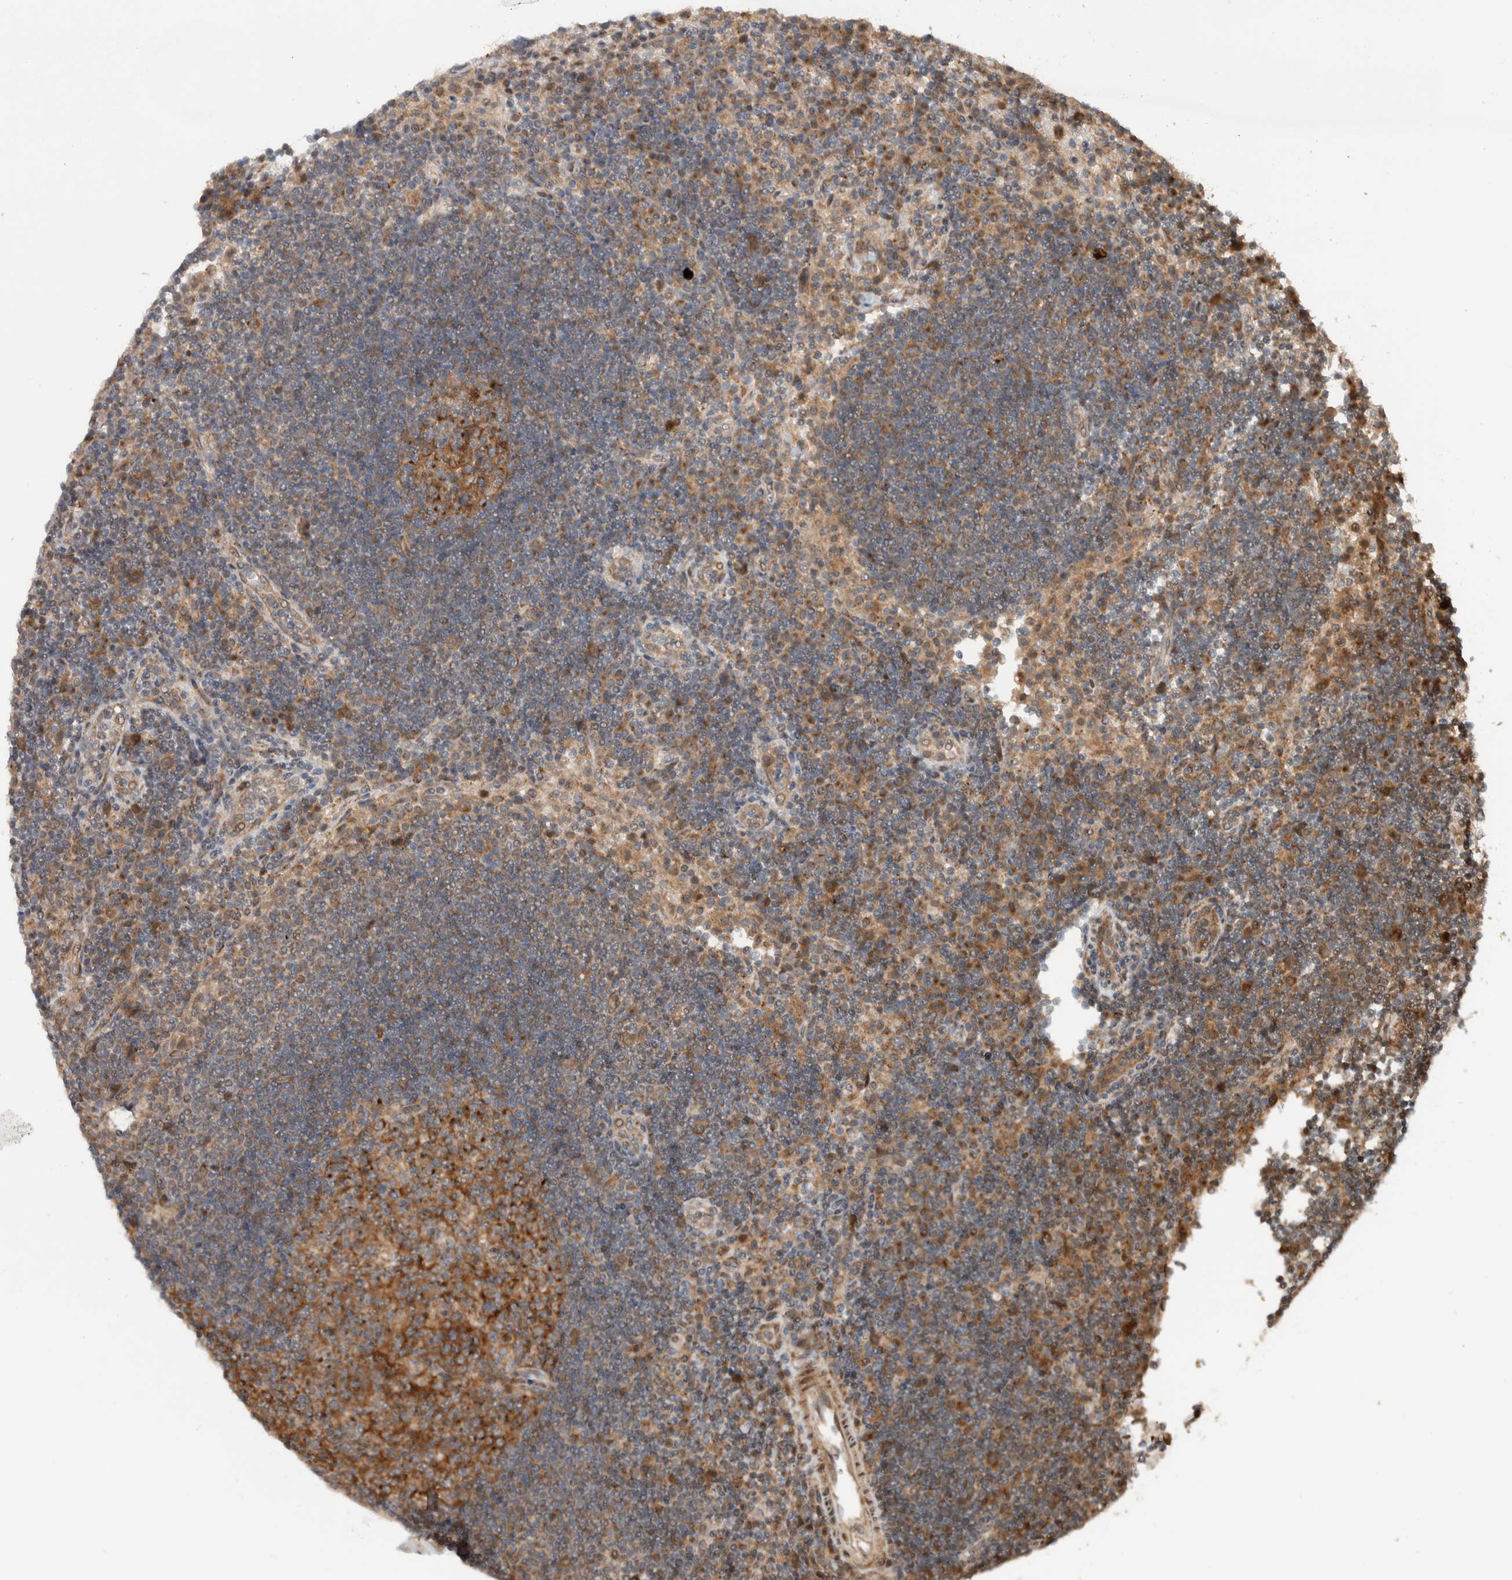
{"staining": {"intensity": "moderate", "quantity": "25%-75%", "location": "cytoplasmic/membranous"}, "tissue": "lymph node", "cell_type": "Germinal center cells", "image_type": "normal", "snomed": [{"axis": "morphology", "description": "Normal tissue, NOS"}, {"axis": "topography", "description": "Lymph node"}], "caption": "Germinal center cells reveal medium levels of moderate cytoplasmic/membranous expression in approximately 25%-75% of cells in normal human lymph node.", "gene": "KLHL6", "patient": {"sex": "female", "age": 53}}